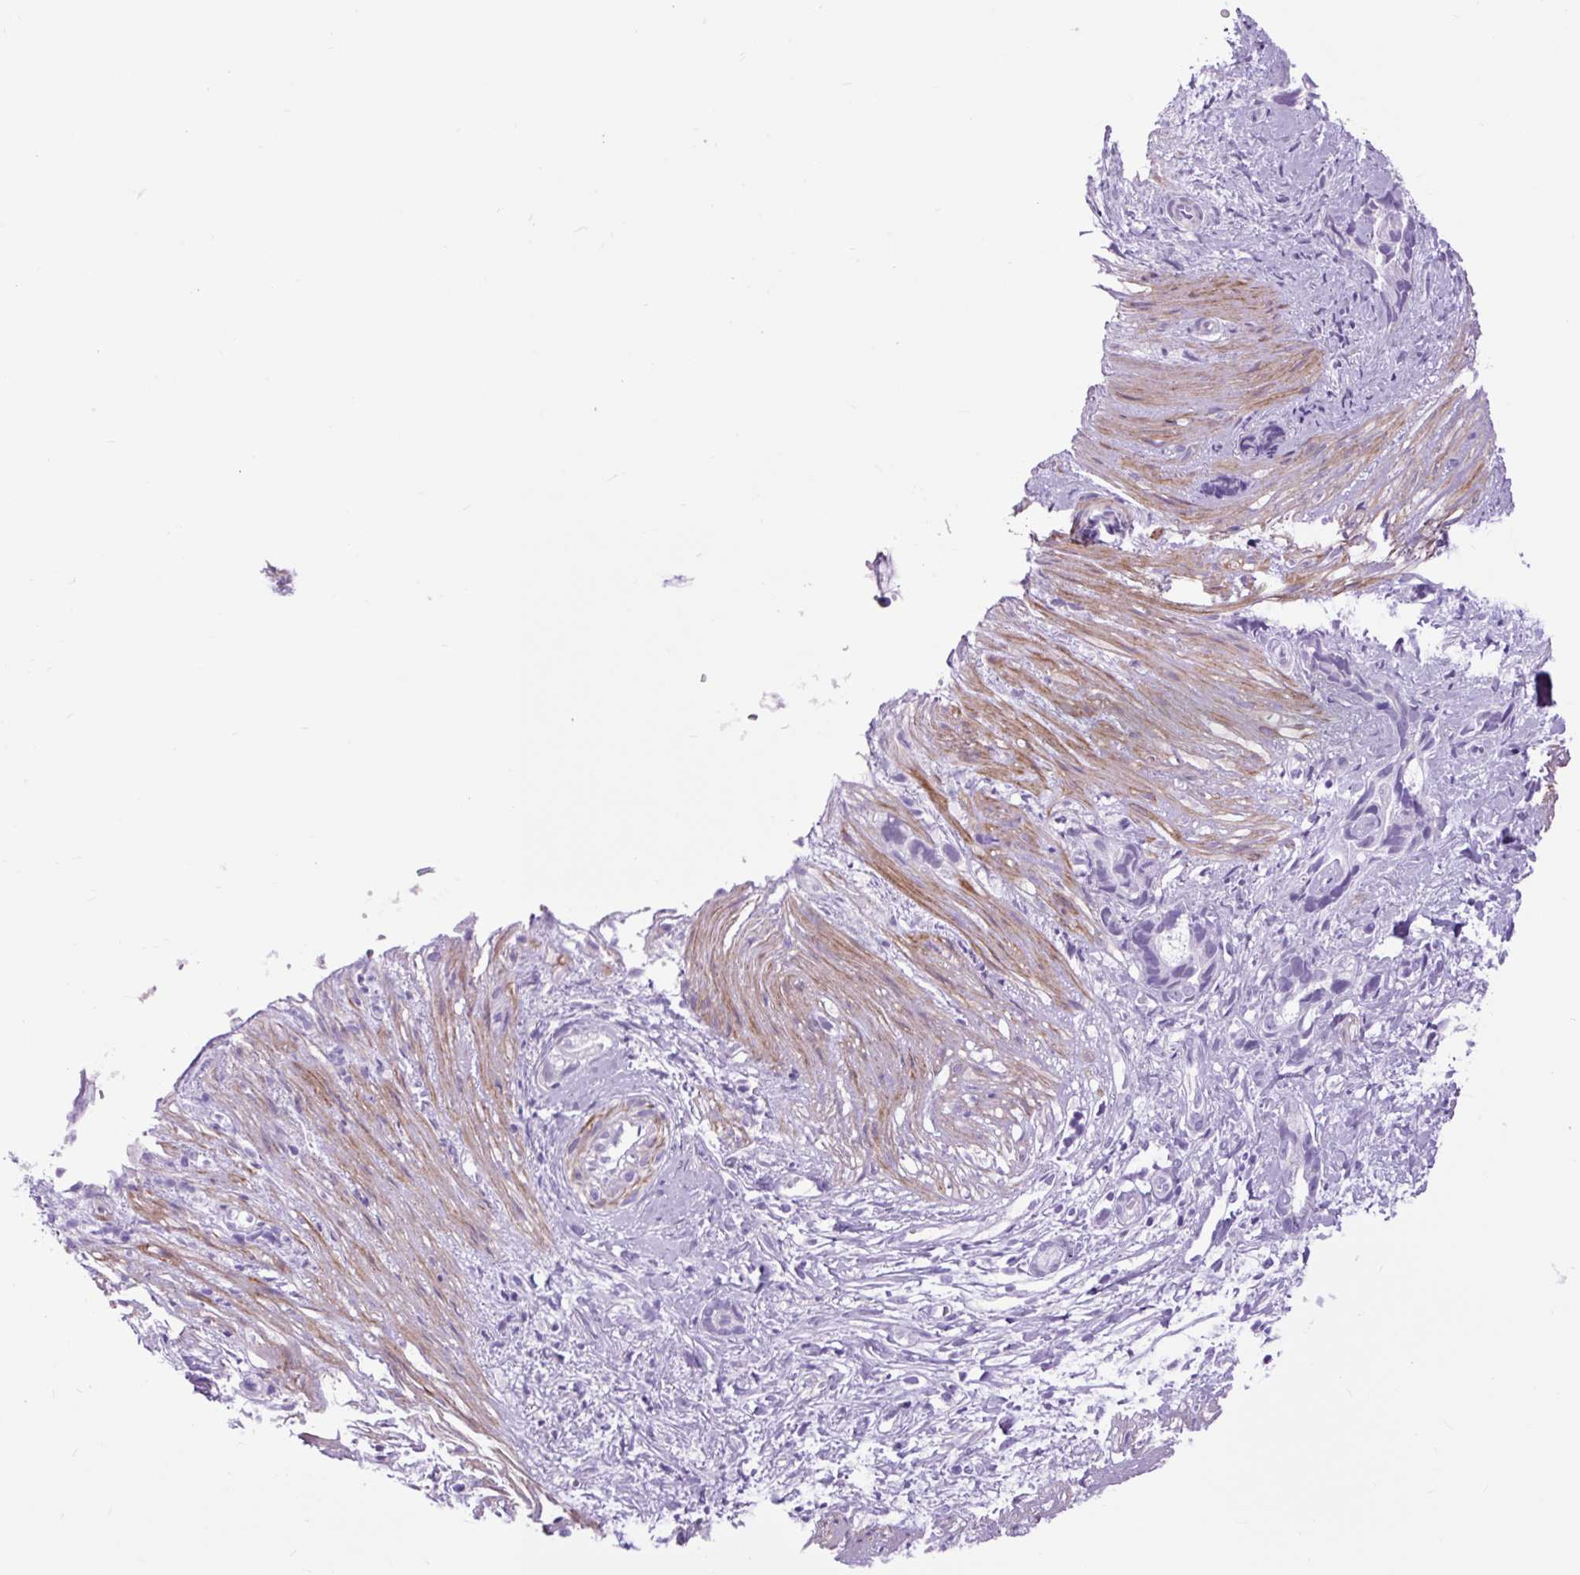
{"staining": {"intensity": "negative", "quantity": "none", "location": "none"}, "tissue": "stomach cancer", "cell_type": "Tumor cells", "image_type": "cancer", "snomed": [{"axis": "morphology", "description": "Adenocarcinoma, NOS"}, {"axis": "topography", "description": "Stomach"}], "caption": "The IHC photomicrograph has no significant staining in tumor cells of stomach cancer tissue. Brightfield microscopy of immunohistochemistry stained with DAB (brown) and hematoxylin (blue), captured at high magnification.", "gene": "DPP6", "patient": {"sex": "male", "age": 55}}